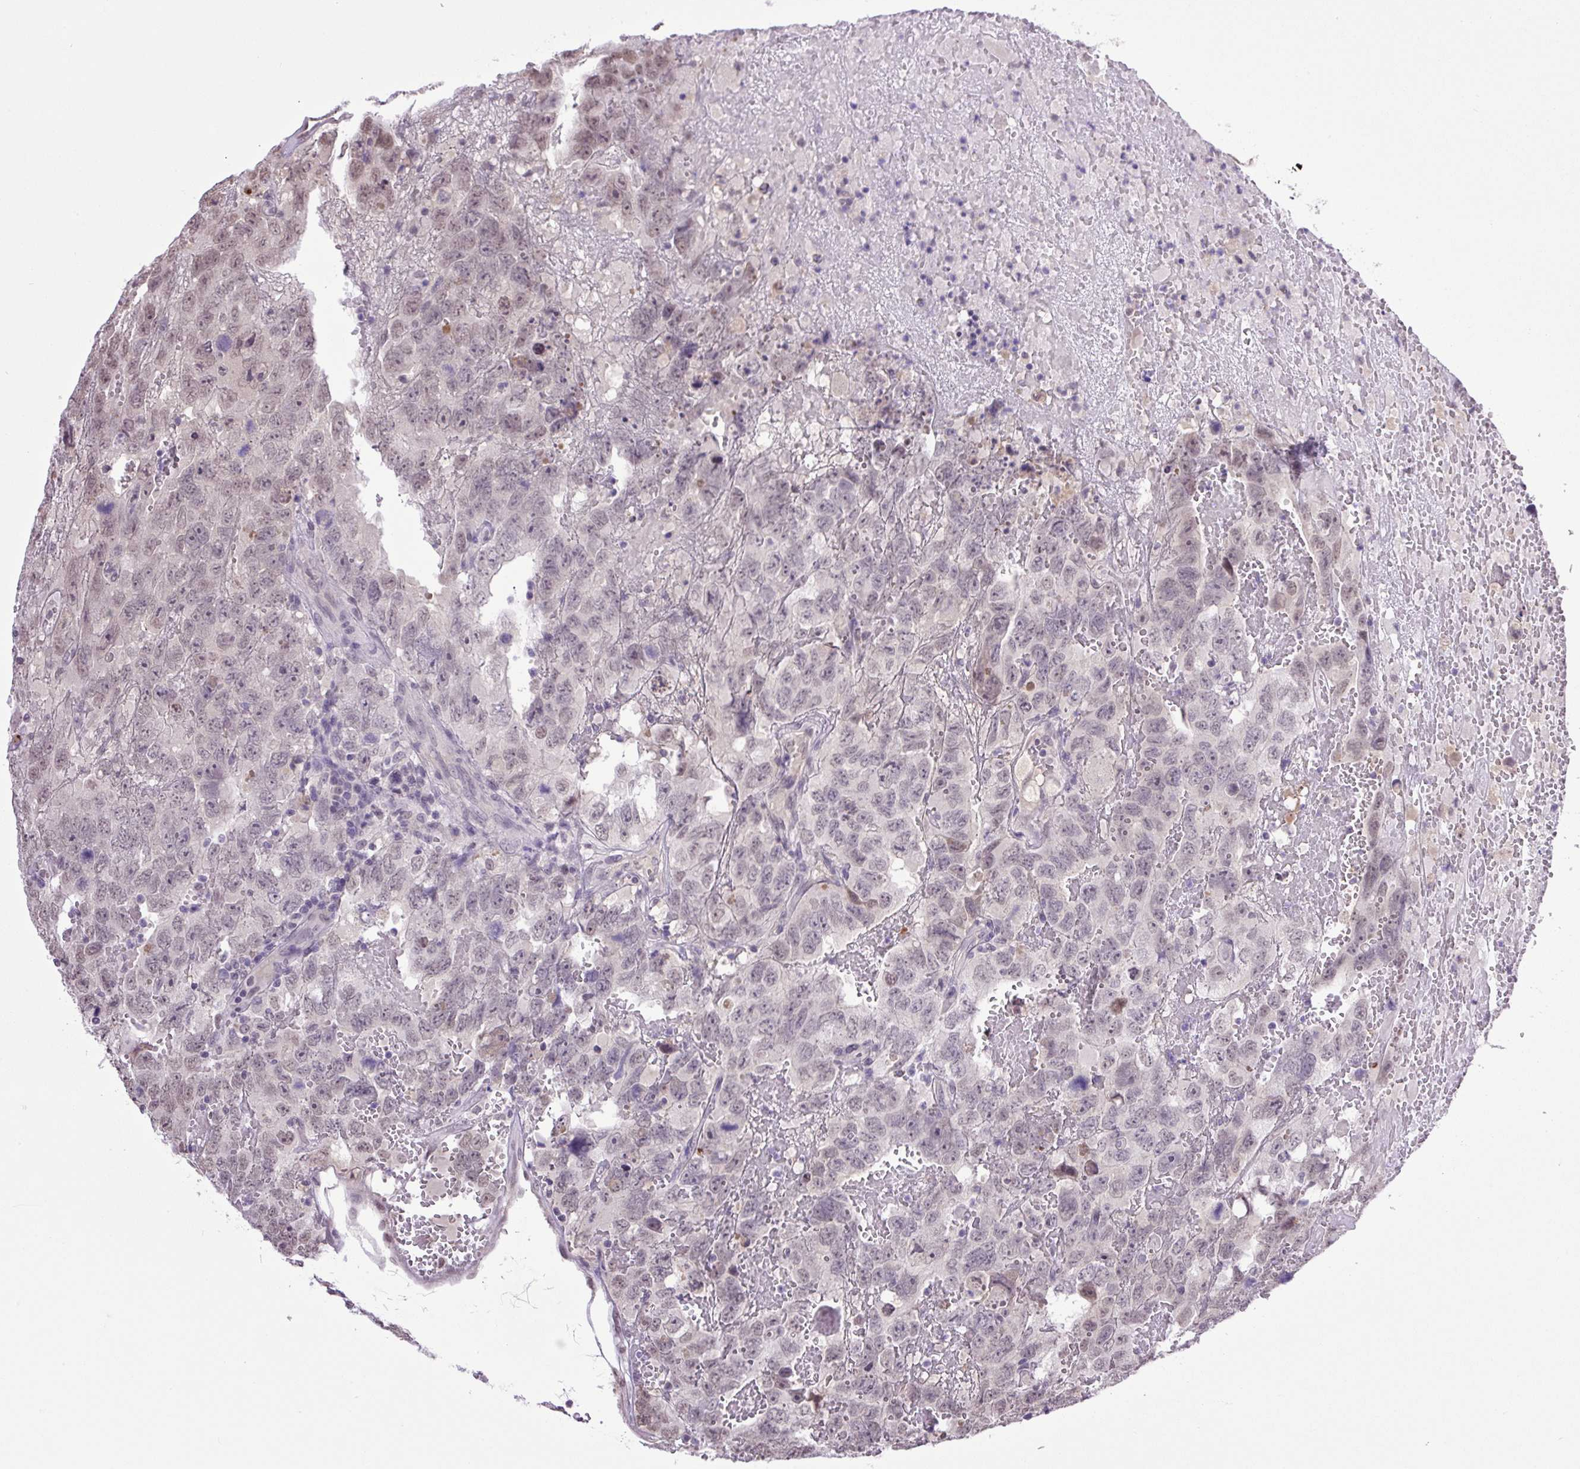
{"staining": {"intensity": "weak", "quantity": "<25%", "location": "nuclear"}, "tissue": "testis cancer", "cell_type": "Tumor cells", "image_type": "cancer", "snomed": [{"axis": "morphology", "description": "Carcinoma, Embryonal, NOS"}, {"axis": "topography", "description": "Testis"}], "caption": "High power microscopy photomicrograph of an immunohistochemistry (IHC) photomicrograph of testis embryonal carcinoma, revealing no significant positivity in tumor cells.", "gene": "SGTA", "patient": {"sex": "male", "age": 45}}